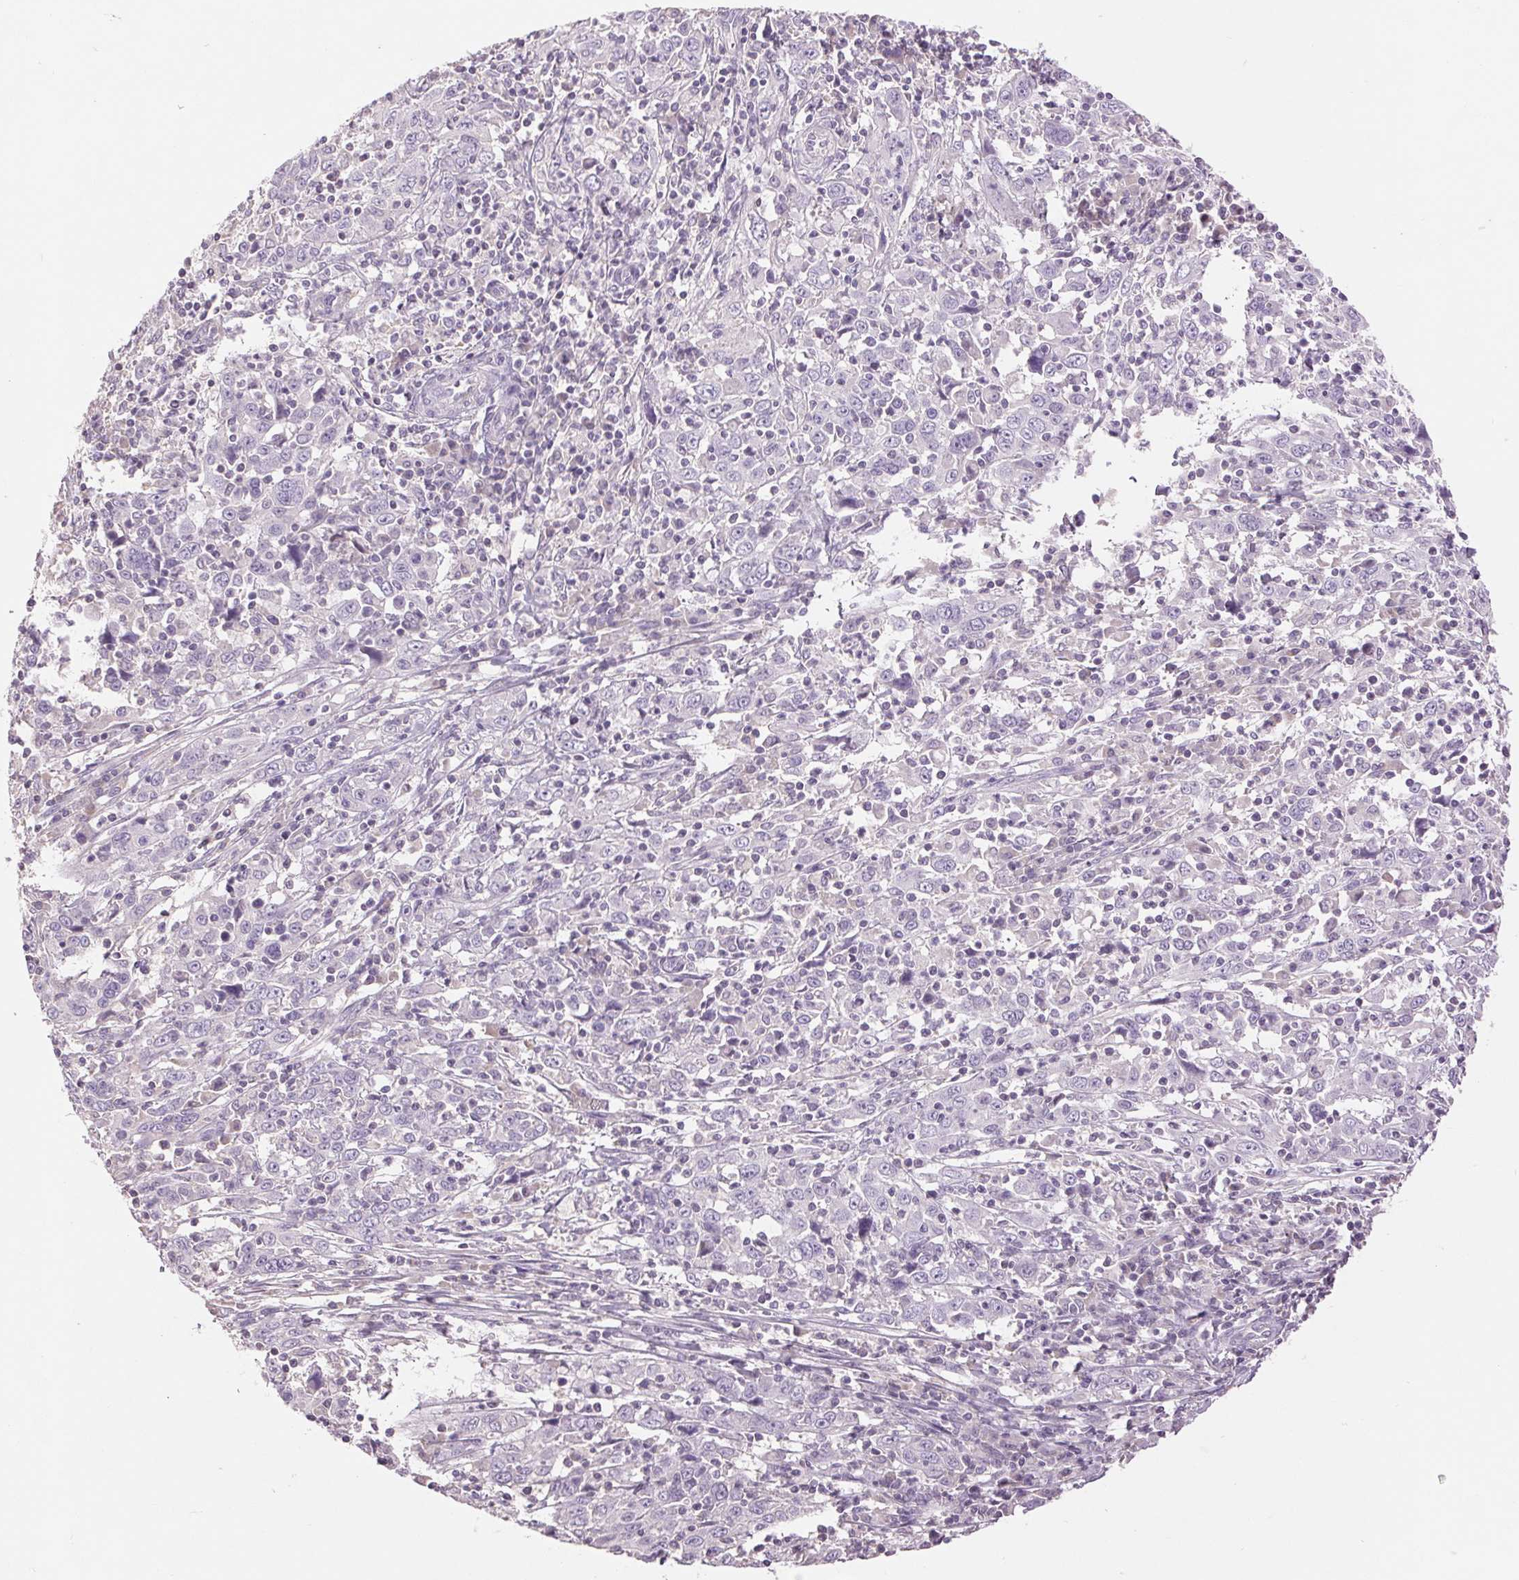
{"staining": {"intensity": "negative", "quantity": "none", "location": "none"}, "tissue": "cervical cancer", "cell_type": "Tumor cells", "image_type": "cancer", "snomed": [{"axis": "morphology", "description": "Squamous cell carcinoma, NOS"}, {"axis": "topography", "description": "Cervix"}], "caption": "An IHC micrograph of cervical cancer is shown. There is no staining in tumor cells of cervical cancer. (Stains: DAB (3,3'-diaminobenzidine) IHC with hematoxylin counter stain, Microscopy: brightfield microscopy at high magnification).", "gene": "FXYD4", "patient": {"sex": "female", "age": 46}}